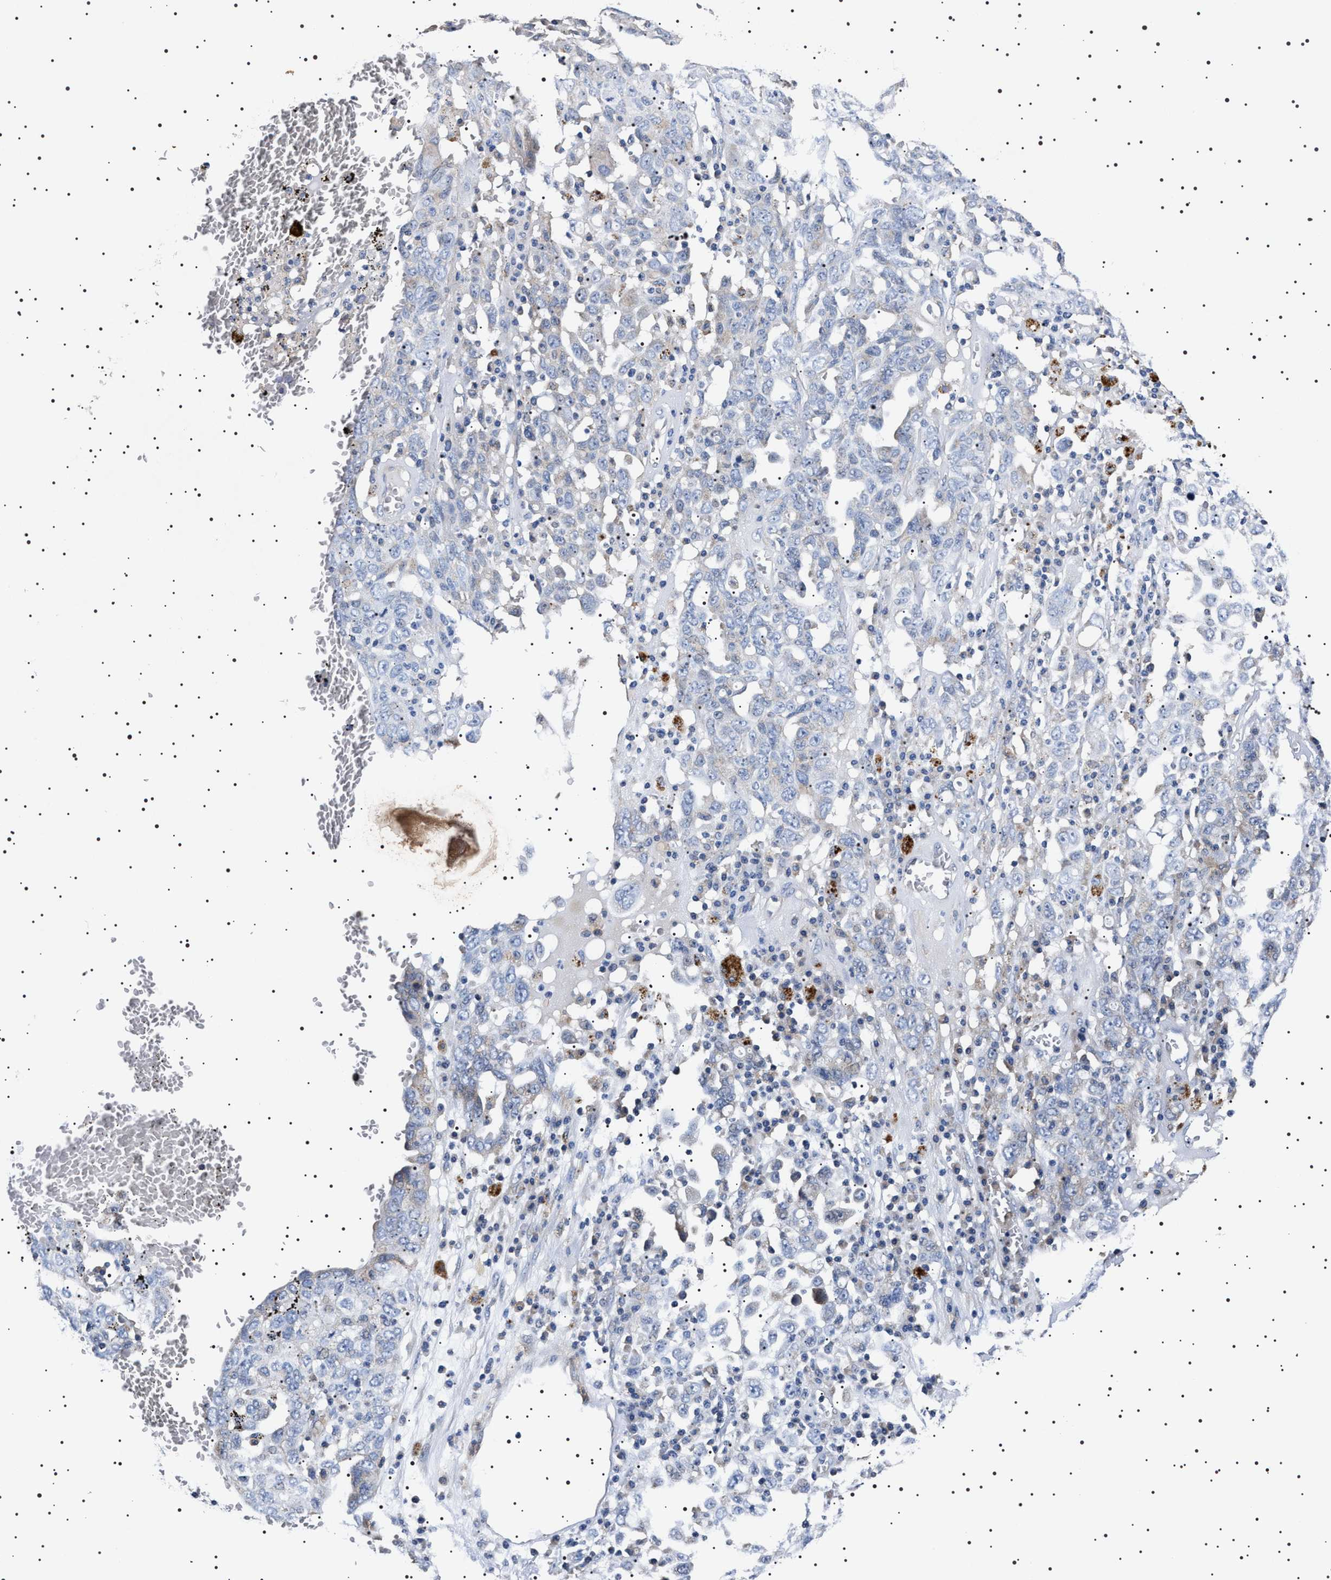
{"staining": {"intensity": "negative", "quantity": "none", "location": "none"}, "tissue": "ovarian cancer", "cell_type": "Tumor cells", "image_type": "cancer", "snomed": [{"axis": "morphology", "description": "Carcinoma, endometroid"}, {"axis": "topography", "description": "Ovary"}], "caption": "There is no significant positivity in tumor cells of ovarian endometroid carcinoma.", "gene": "SLC4A7", "patient": {"sex": "female", "age": 62}}